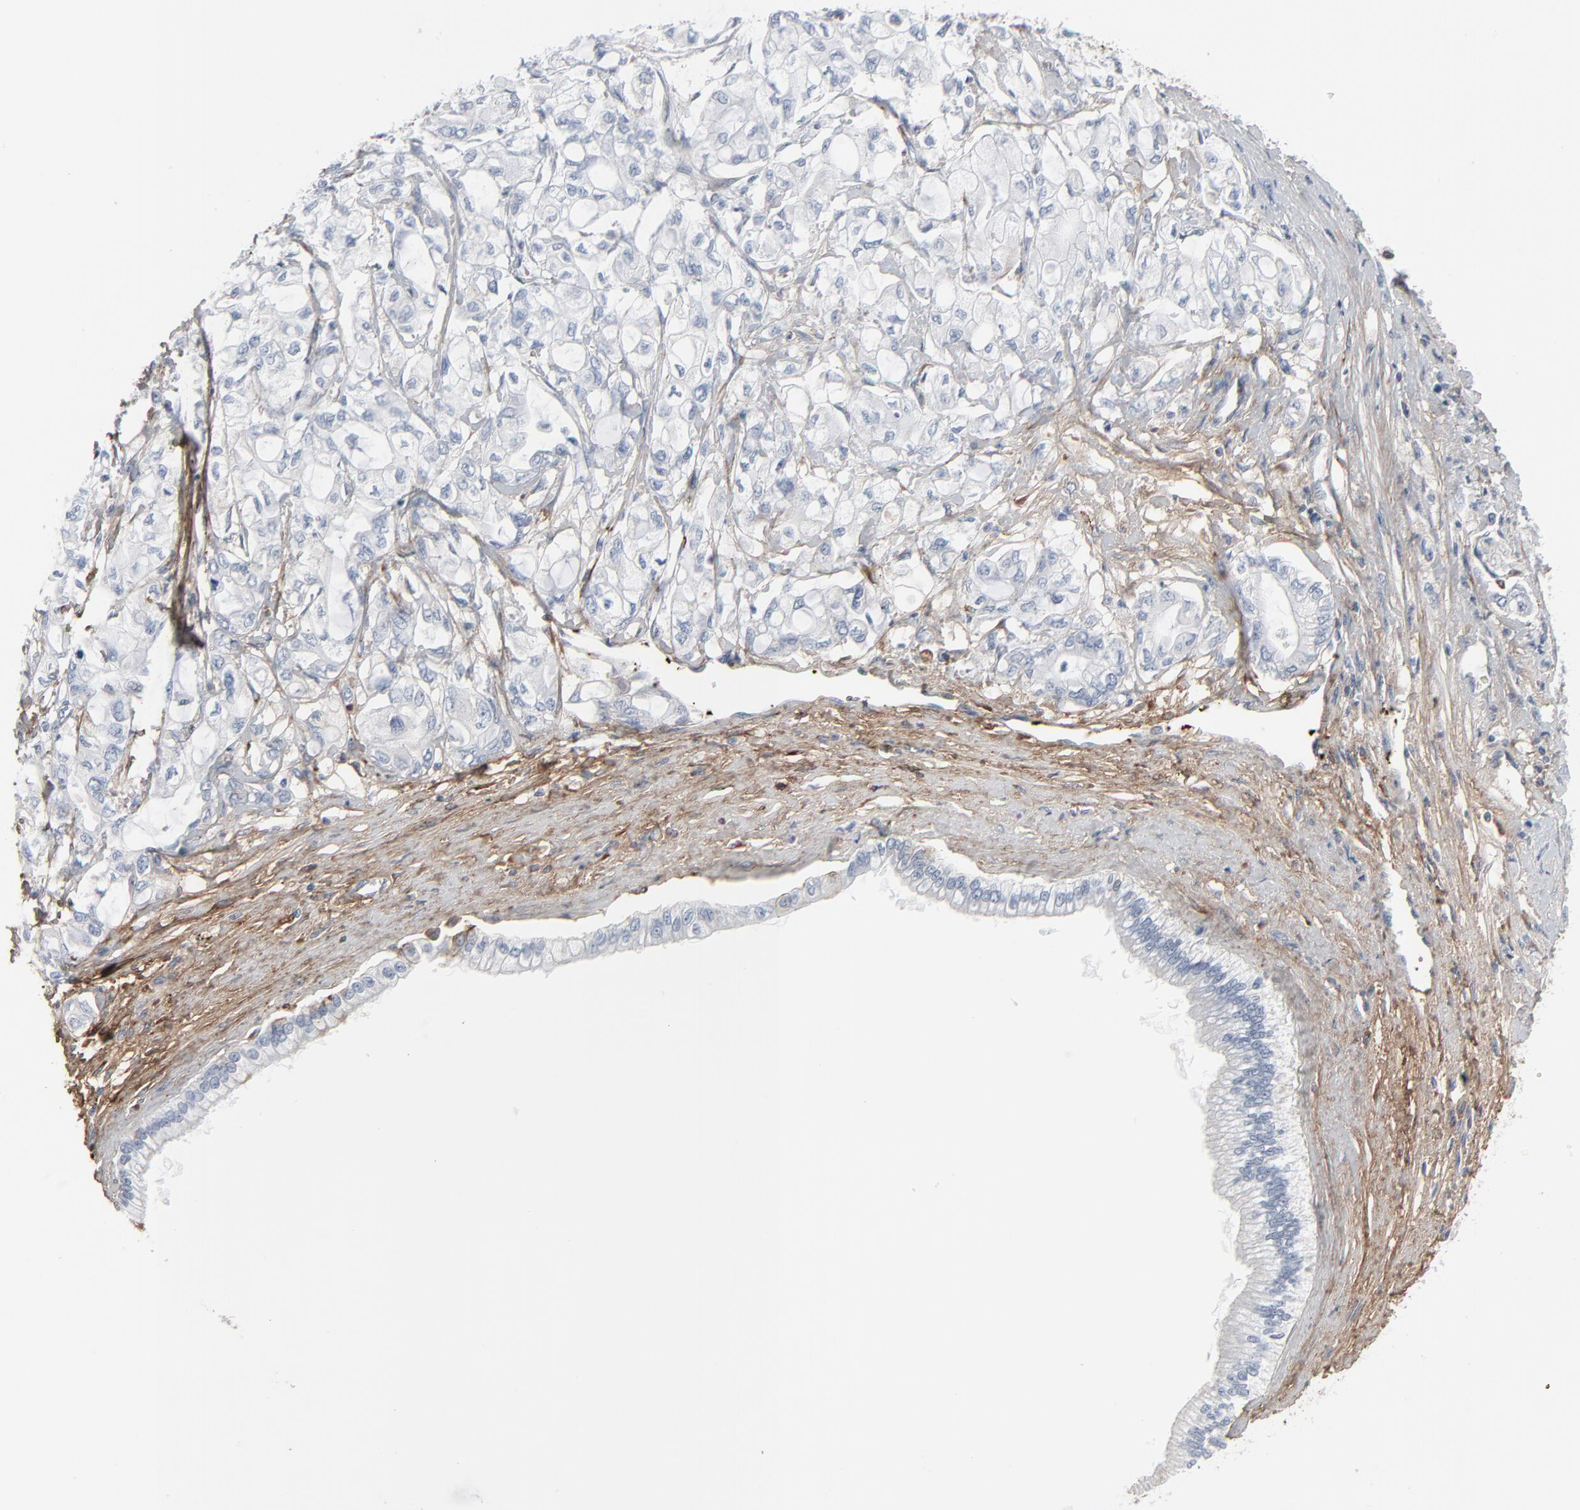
{"staining": {"intensity": "negative", "quantity": "none", "location": "none"}, "tissue": "pancreatic cancer", "cell_type": "Tumor cells", "image_type": "cancer", "snomed": [{"axis": "morphology", "description": "Adenocarcinoma, NOS"}, {"axis": "topography", "description": "Pancreas"}], "caption": "Adenocarcinoma (pancreatic) was stained to show a protein in brown. There is no significant staining in tumor cells.", "gene": "BGN", "patient": {"sex": "male", "age": 79}}